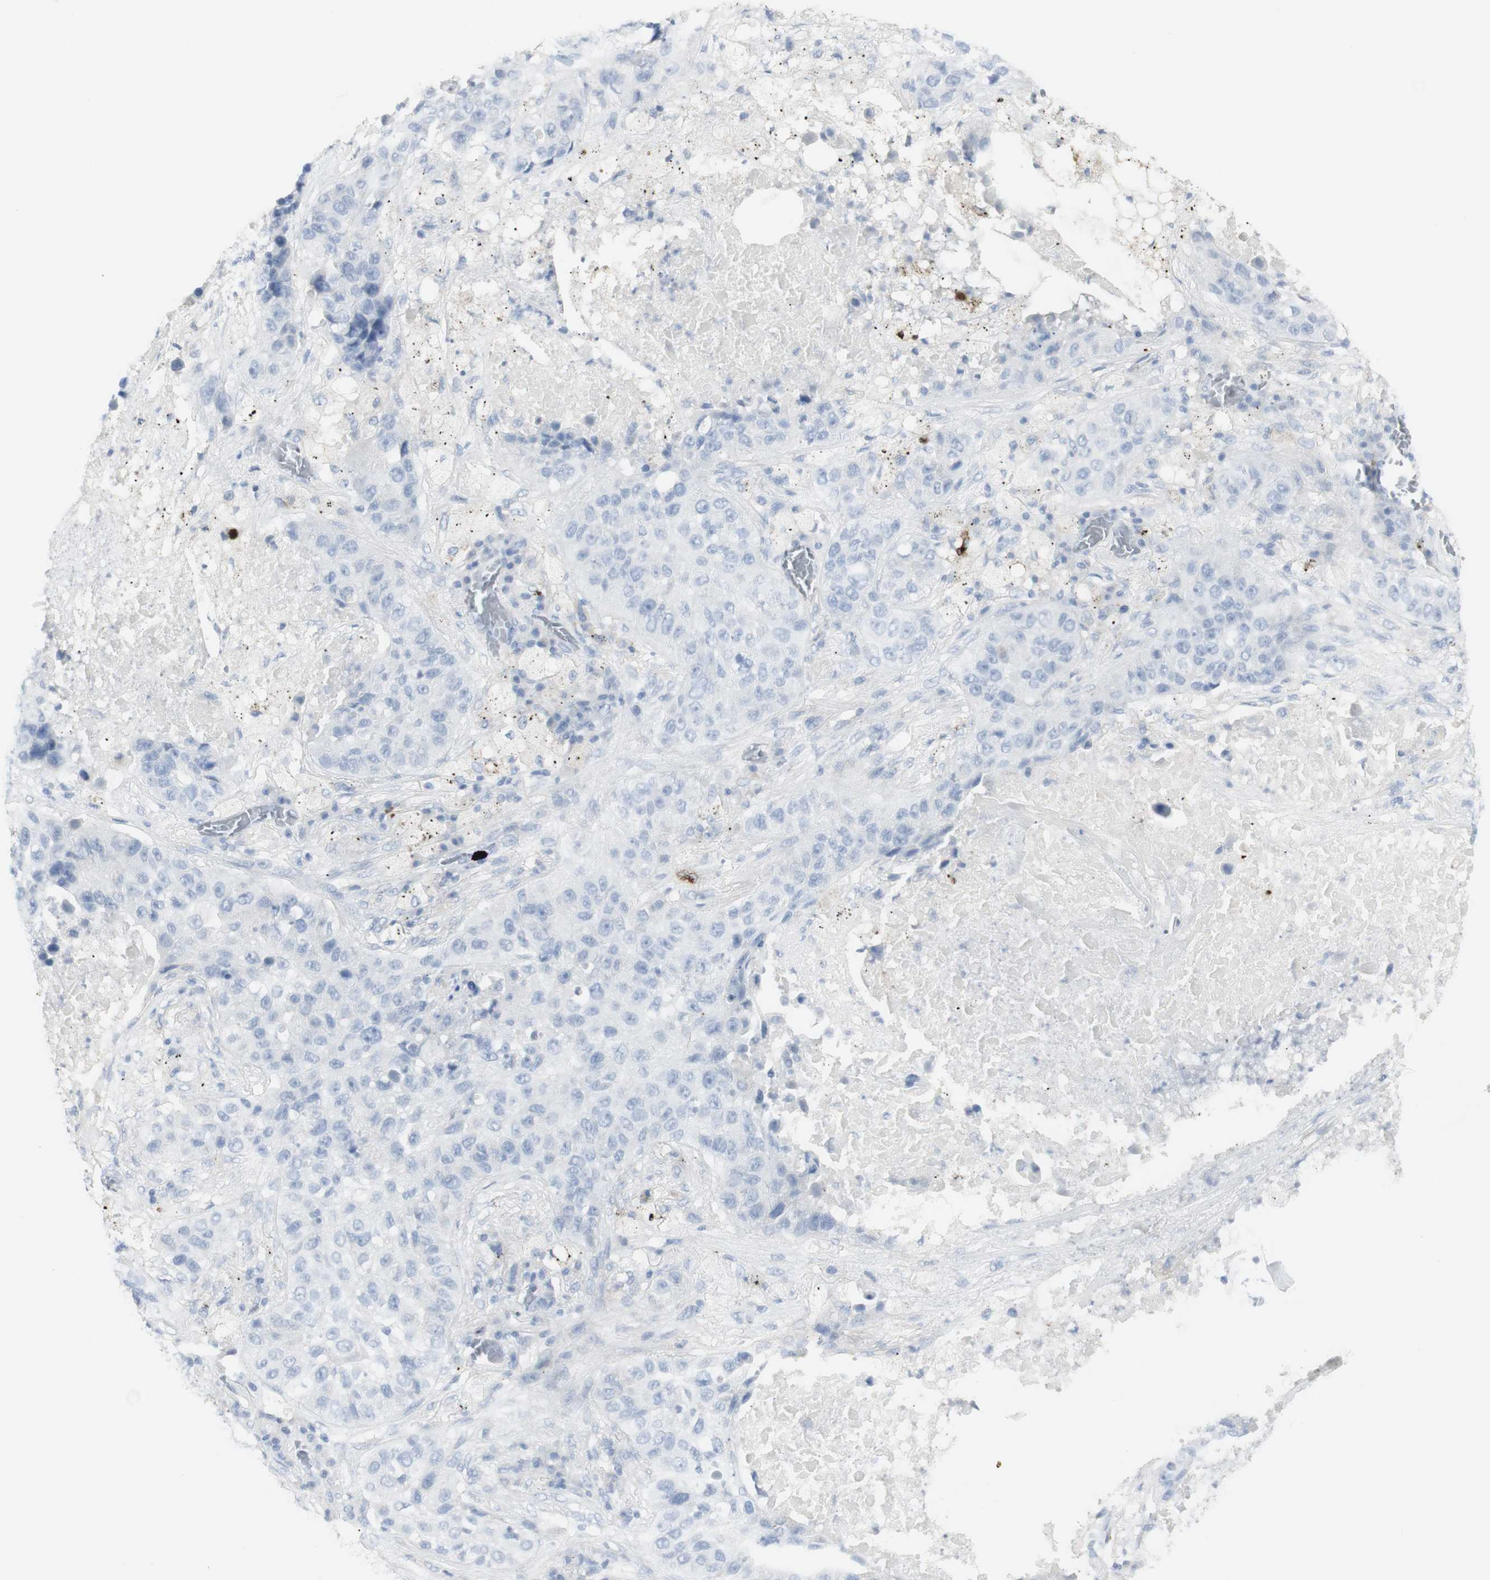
{"staining": {"intensity": "negative", "quantity": "none", "location": "none"}, "tissue": "lung cancer", "cell_type": "Tumor cells", "image_type": "cancer", "snomed": [{"axis": "morphology", "description": "Squamous cell carcinoma, NOS"}, {"axis": "topography", "description": "Lung"}], "caption": "Tumor cells are negative for protein expression in human lung cancer.", "gene": "CD207", "patient": {"sex": "male", "age": 57}}